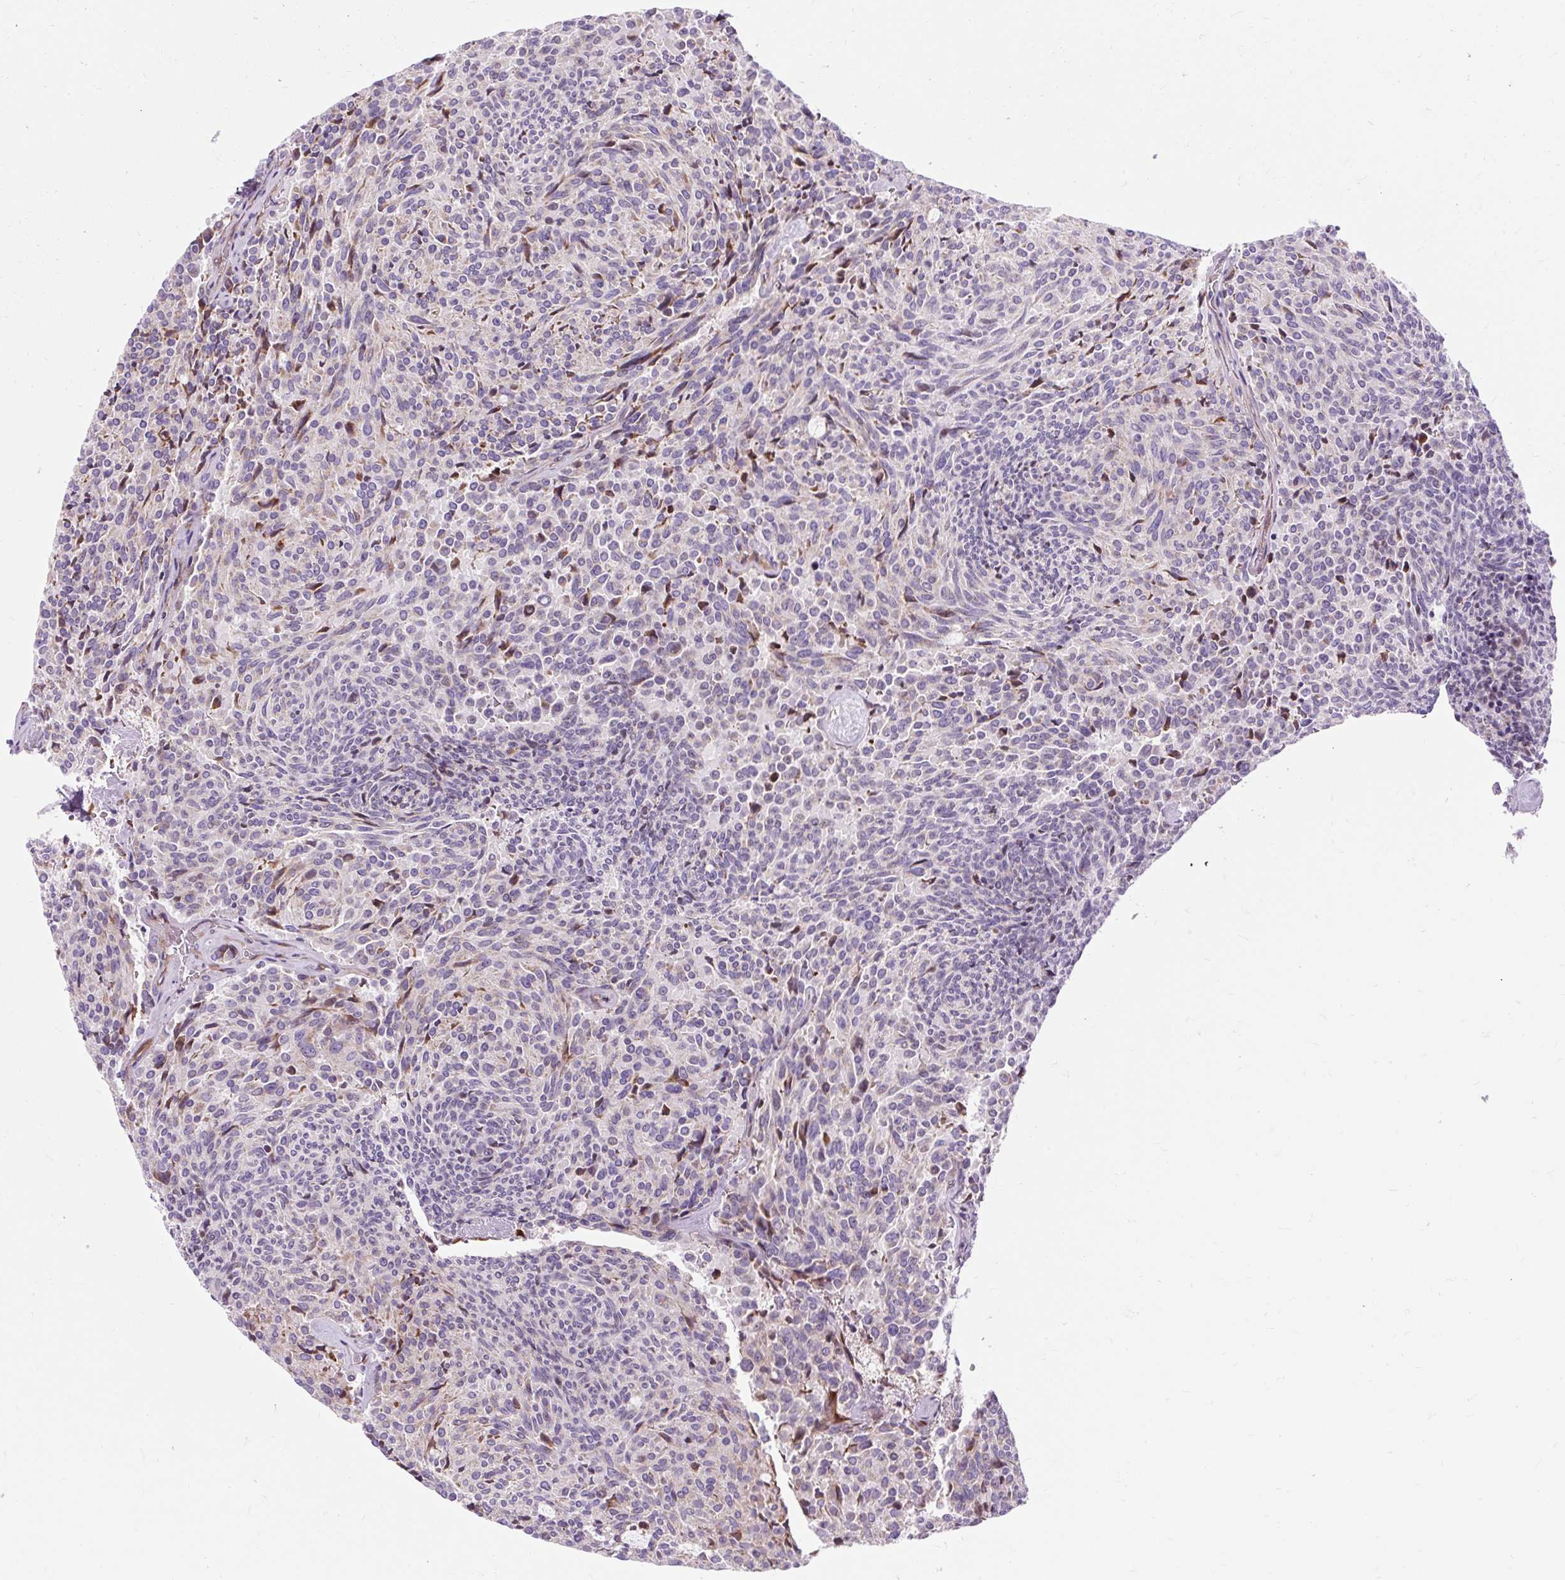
{"staining": {"intensity": "negative", "quantity": "none", "location": "none"}, "tissue": "carcinoid", "cell_type": "Tumor cells", "image_type": "cancer", "snomed": [{"axis": "morphology", "description": "Carcinoid, malignant, NOS"}, {"axis": "topography", "description": "Pancreas"}], "caption": "High power microscopy micrograph of an immunohistochemistry (IHC) image of carcinoid, revealing no significant expression in tumor cells.", "gene": "CISD3", "patient": {"sex": "female", "age": 54}}